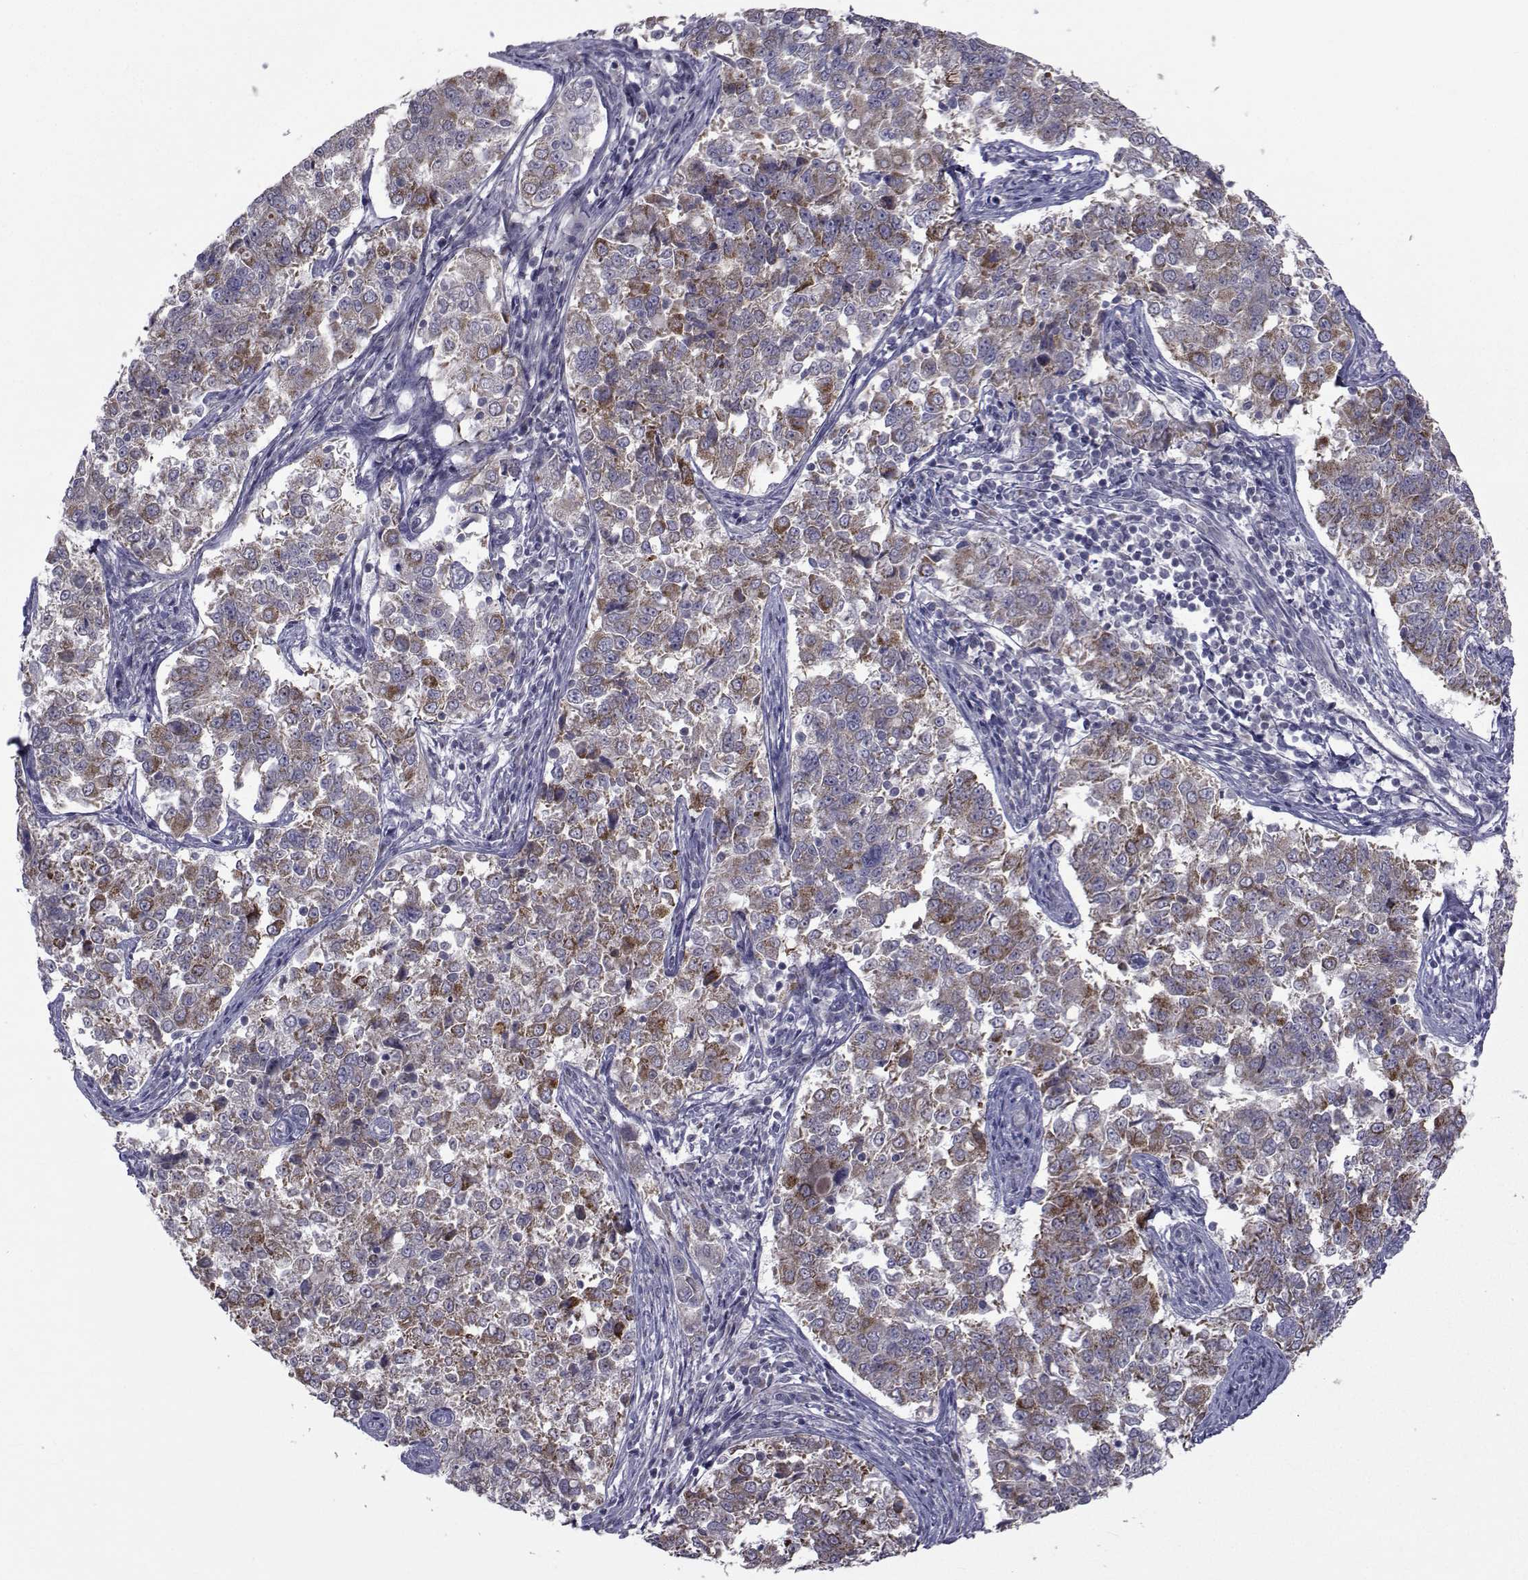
{"staining": {"intensity": "strong", "quantity": "<25%", "location": "cytoplasmic/membranous"}, "tissue": "endometrial cancer", "cell_type": "Tumor cells", "image_type": "cancer", "snomed": [{"axis": "morphology", "description": "Adenocarcinoma, NOS"}, {"axis": "topography", "description": "Endometrium"}], "caption": "Immunohistochemical staining of endometrial cancer (adenocarcinoma) shows medium levels of strong cytoplasmic/membranous protein expression in about <25% of tumor cells. Immunohistochemistry stains the protein of interest in brown and the nuclei are stained blue.", "gene": "CFAP74", "patient": {"sex": "female", "age": 43}}